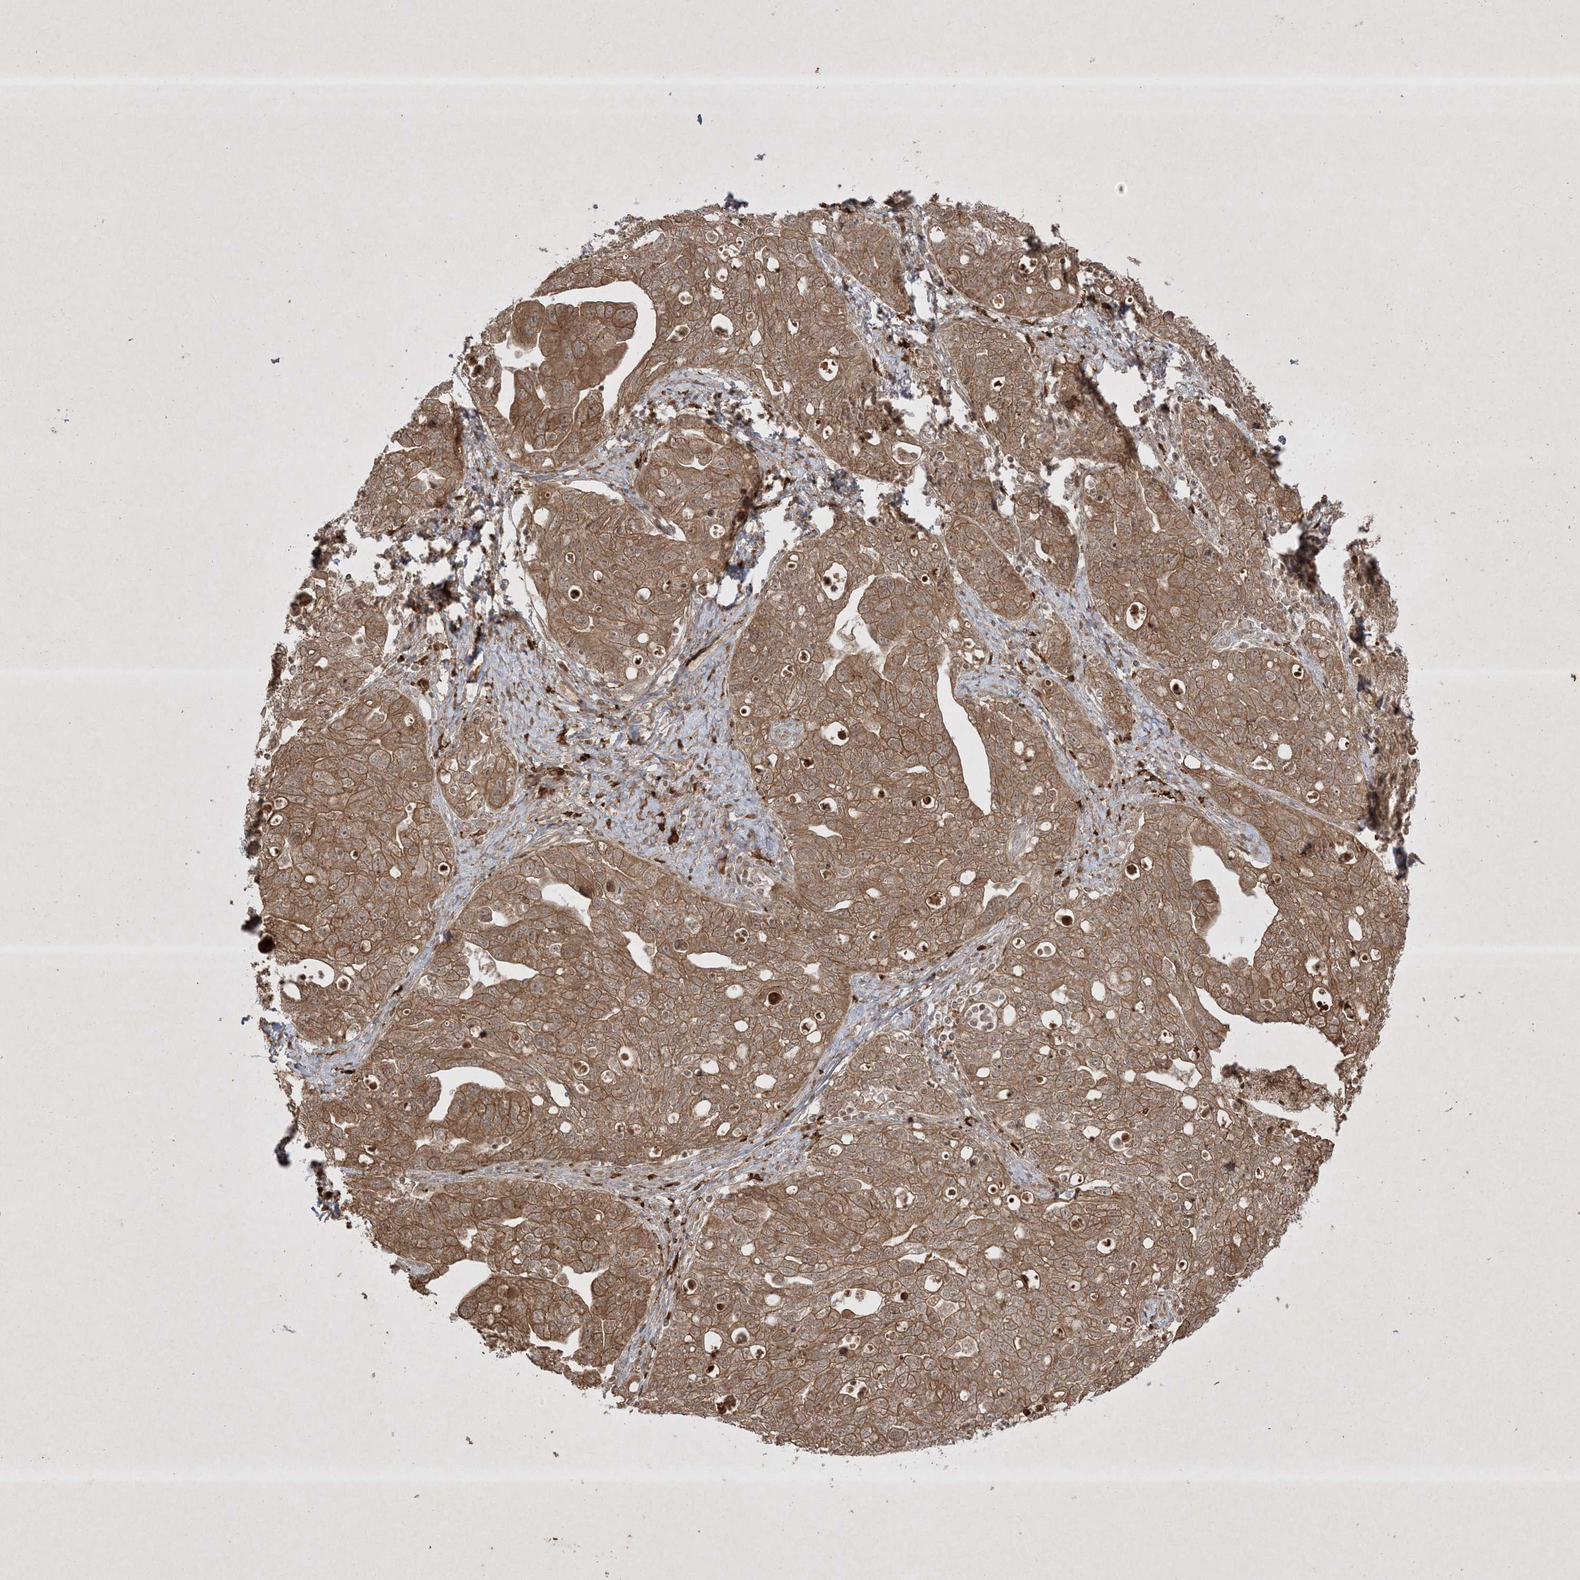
{"staining": {"intensity": "moderate", "quantity": ">75%", "location": "cytoplasmic/membranous"}, "tissue": "ovarian cancer", "cell_type": "Tumor cells", "image_type": "cancer", "snomed": [{"axis": "morphology", "description": "Carcinoma, NOS"}, {"axis": "morphology", "description": "Cystadenocarcinoma, serous, NOS"}, {"axis": "topography", "description": "Ovary"}], "caption": "Ovarian cancer stained with a brown dye shows moderate cytoplasmic/membranous positive staining in approximately >75% of tumor cells.", "gene": "PTK6", "patient": {"sex": "female", "age": 69}}